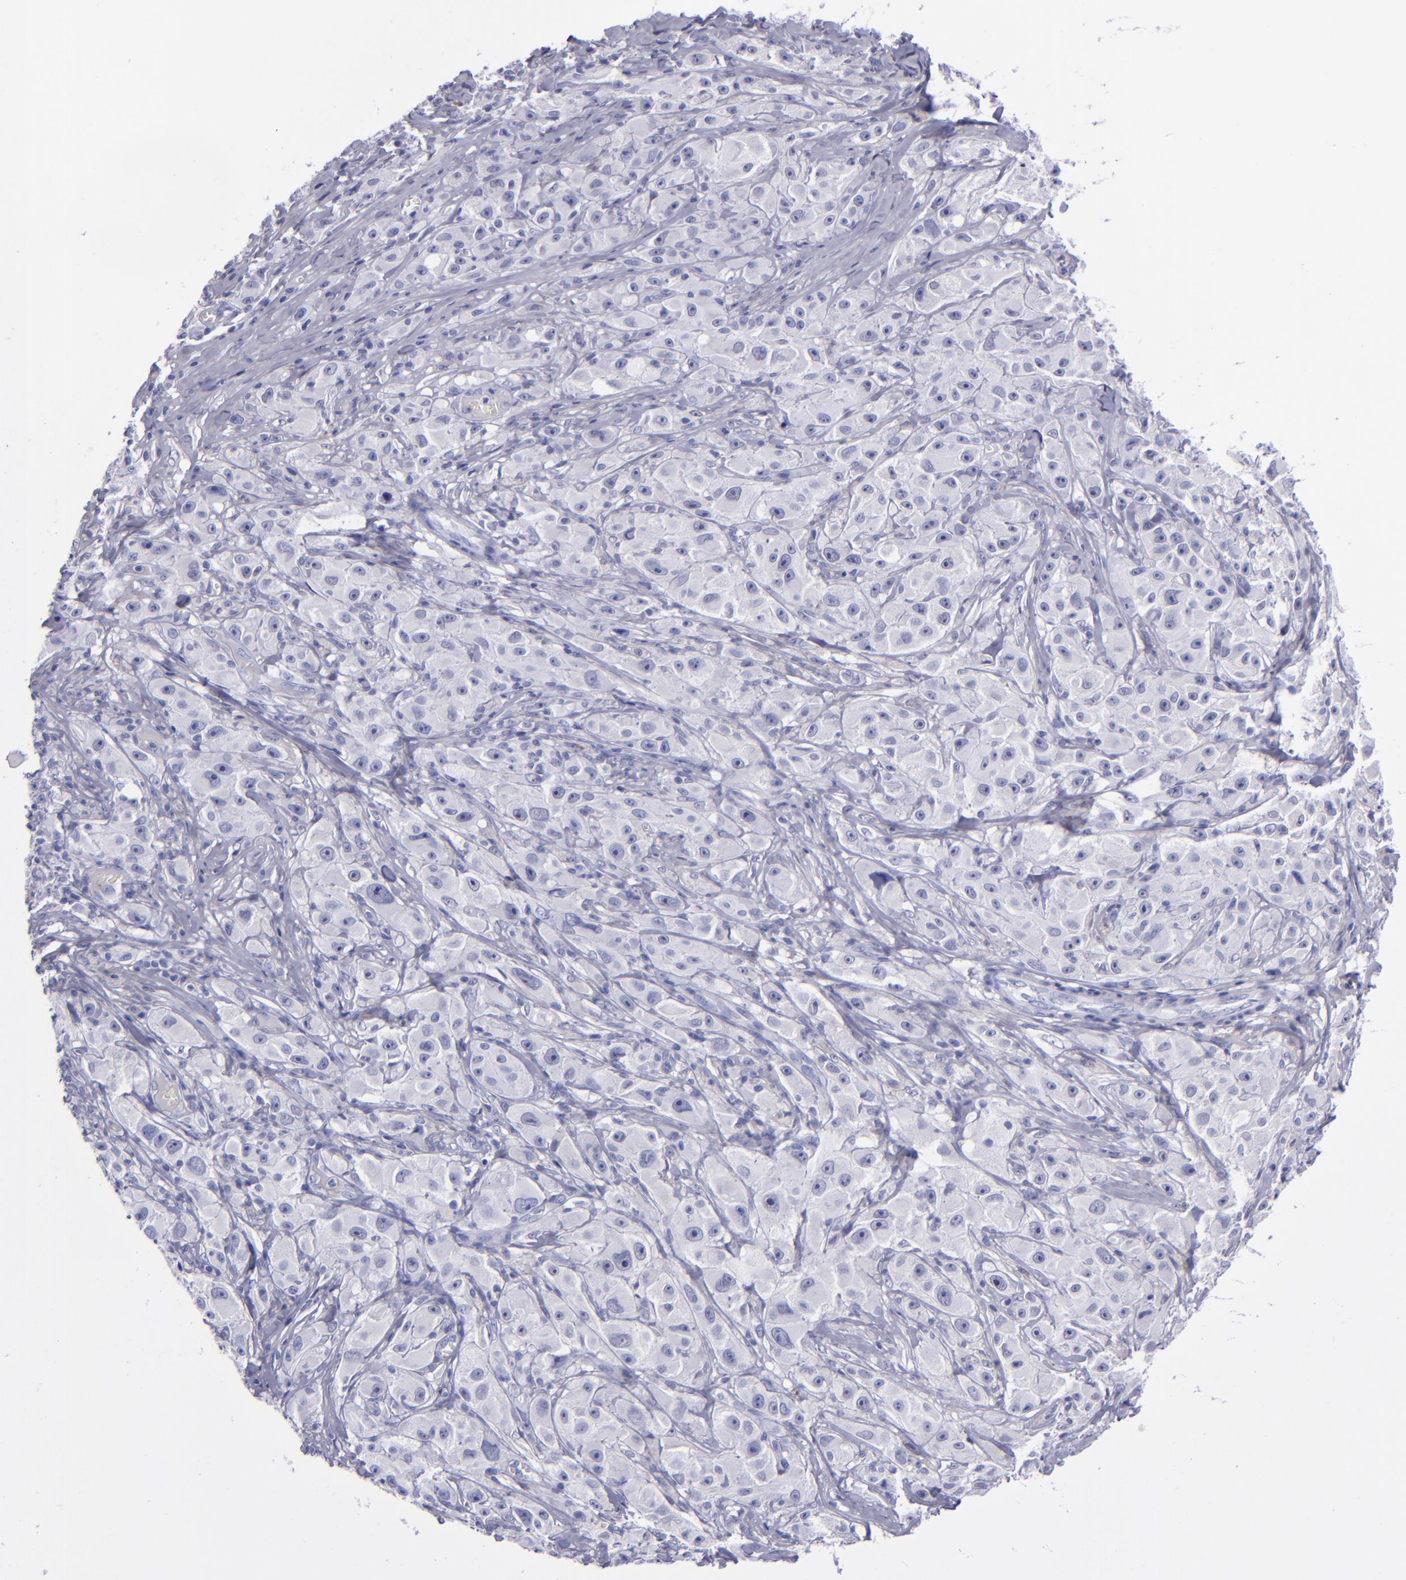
{"staining": {"intensity": "negative", "quantity": "none", "location": "none"}, "tissue": "melanoma", "cell_type": "Tumor cells", "image_type": "cancer", "snomed": [{"axis": "morphology", "description": "Malignant melanoma, NOS"}, {"axis": "topography", "description": "Skin"}], "caption": "Immunohistochemistry of human malignant melanoma reveals no staining in tumor cells.", "gene": "CD37", "patient": {"sex": "male", "age": 56}}